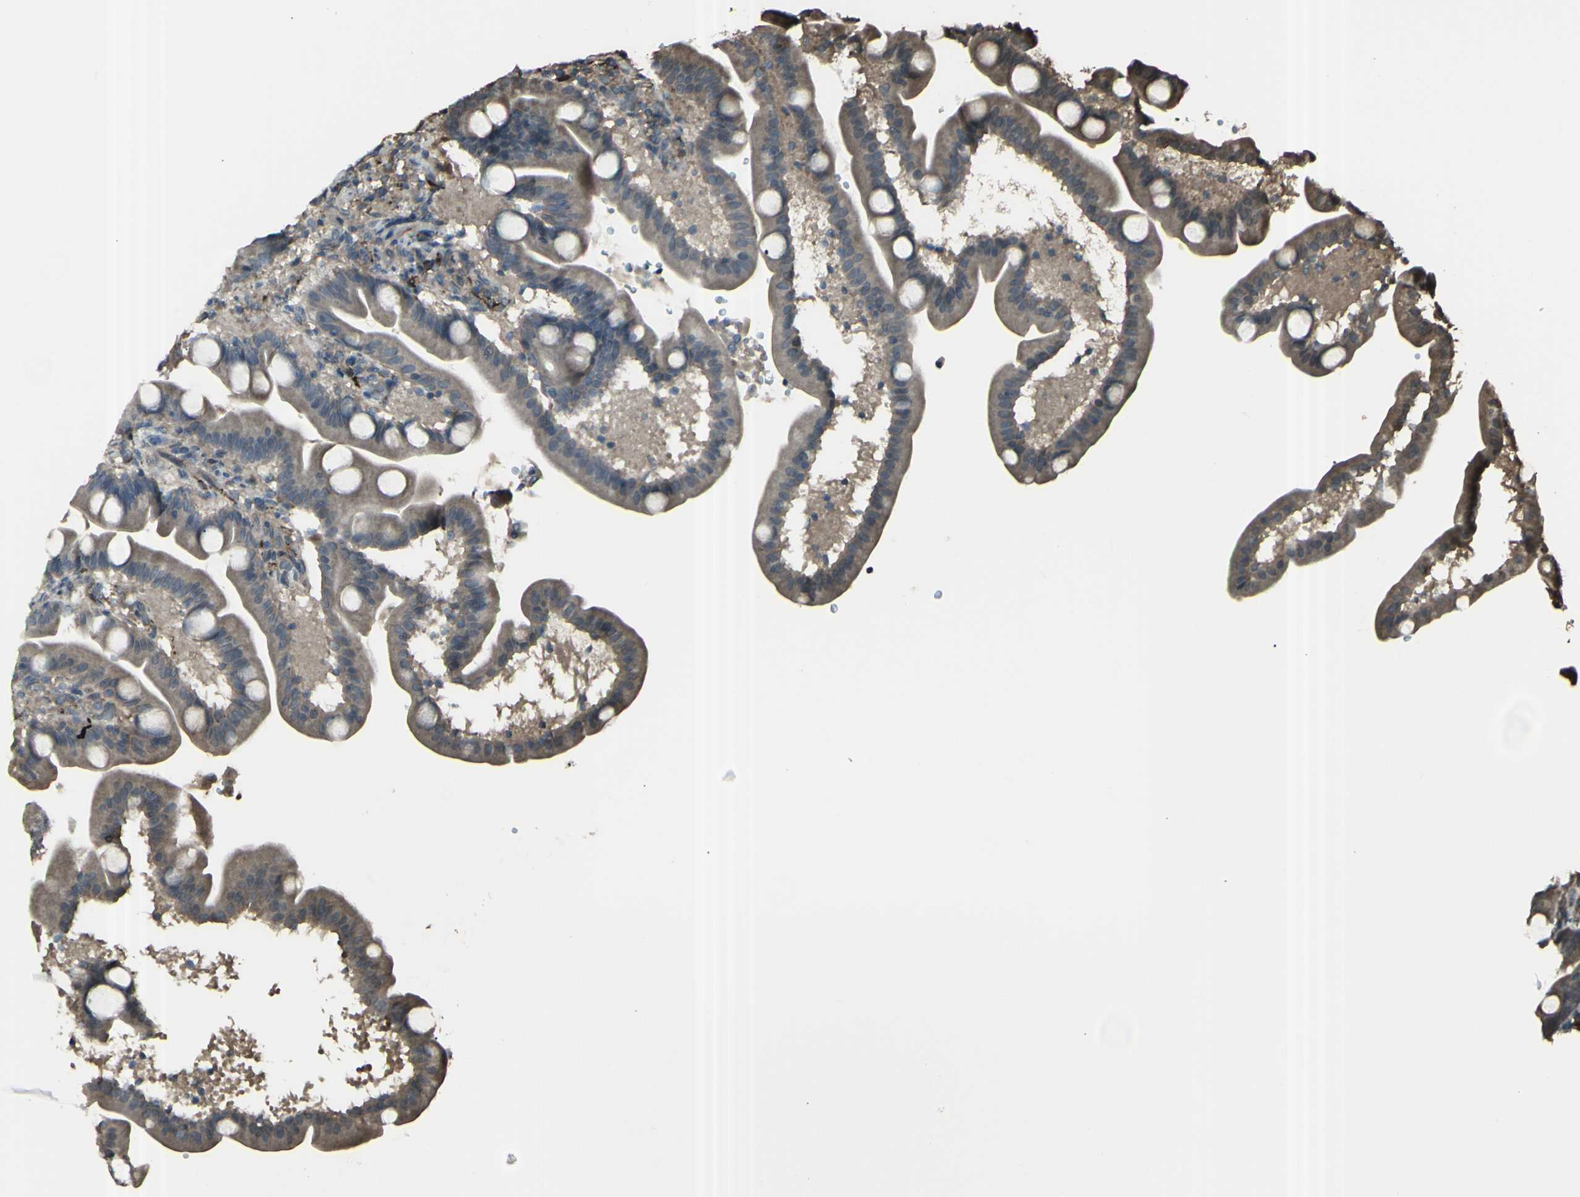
{"staining": {"intensity": "moderate", "quantity": ">75%", "location": "cytoplasmic/membranous"}, "tissue": "duodenum", "cell_type": "Glandular cells", "image_type": "normal", "snomed": [{"axis": "morphology", "description": "Normal tissue, NOS"}, {"axis": "topography", "description": "Duodenum"}], "caption": "Immunohistochemistry staining of normal duodenum, which exhibits medium levels of moderate cytoplasmic/membranous expression in approximately >75% of glandular cells indicating moderate cytoplasmic/membranous protein staining. The staining was performed using DAB (brown) for protein detection and nuclei were counterstained in hematoxylin (blue).", "gene": "GNAS", "patient": {"sex": "male", "age": 54}}